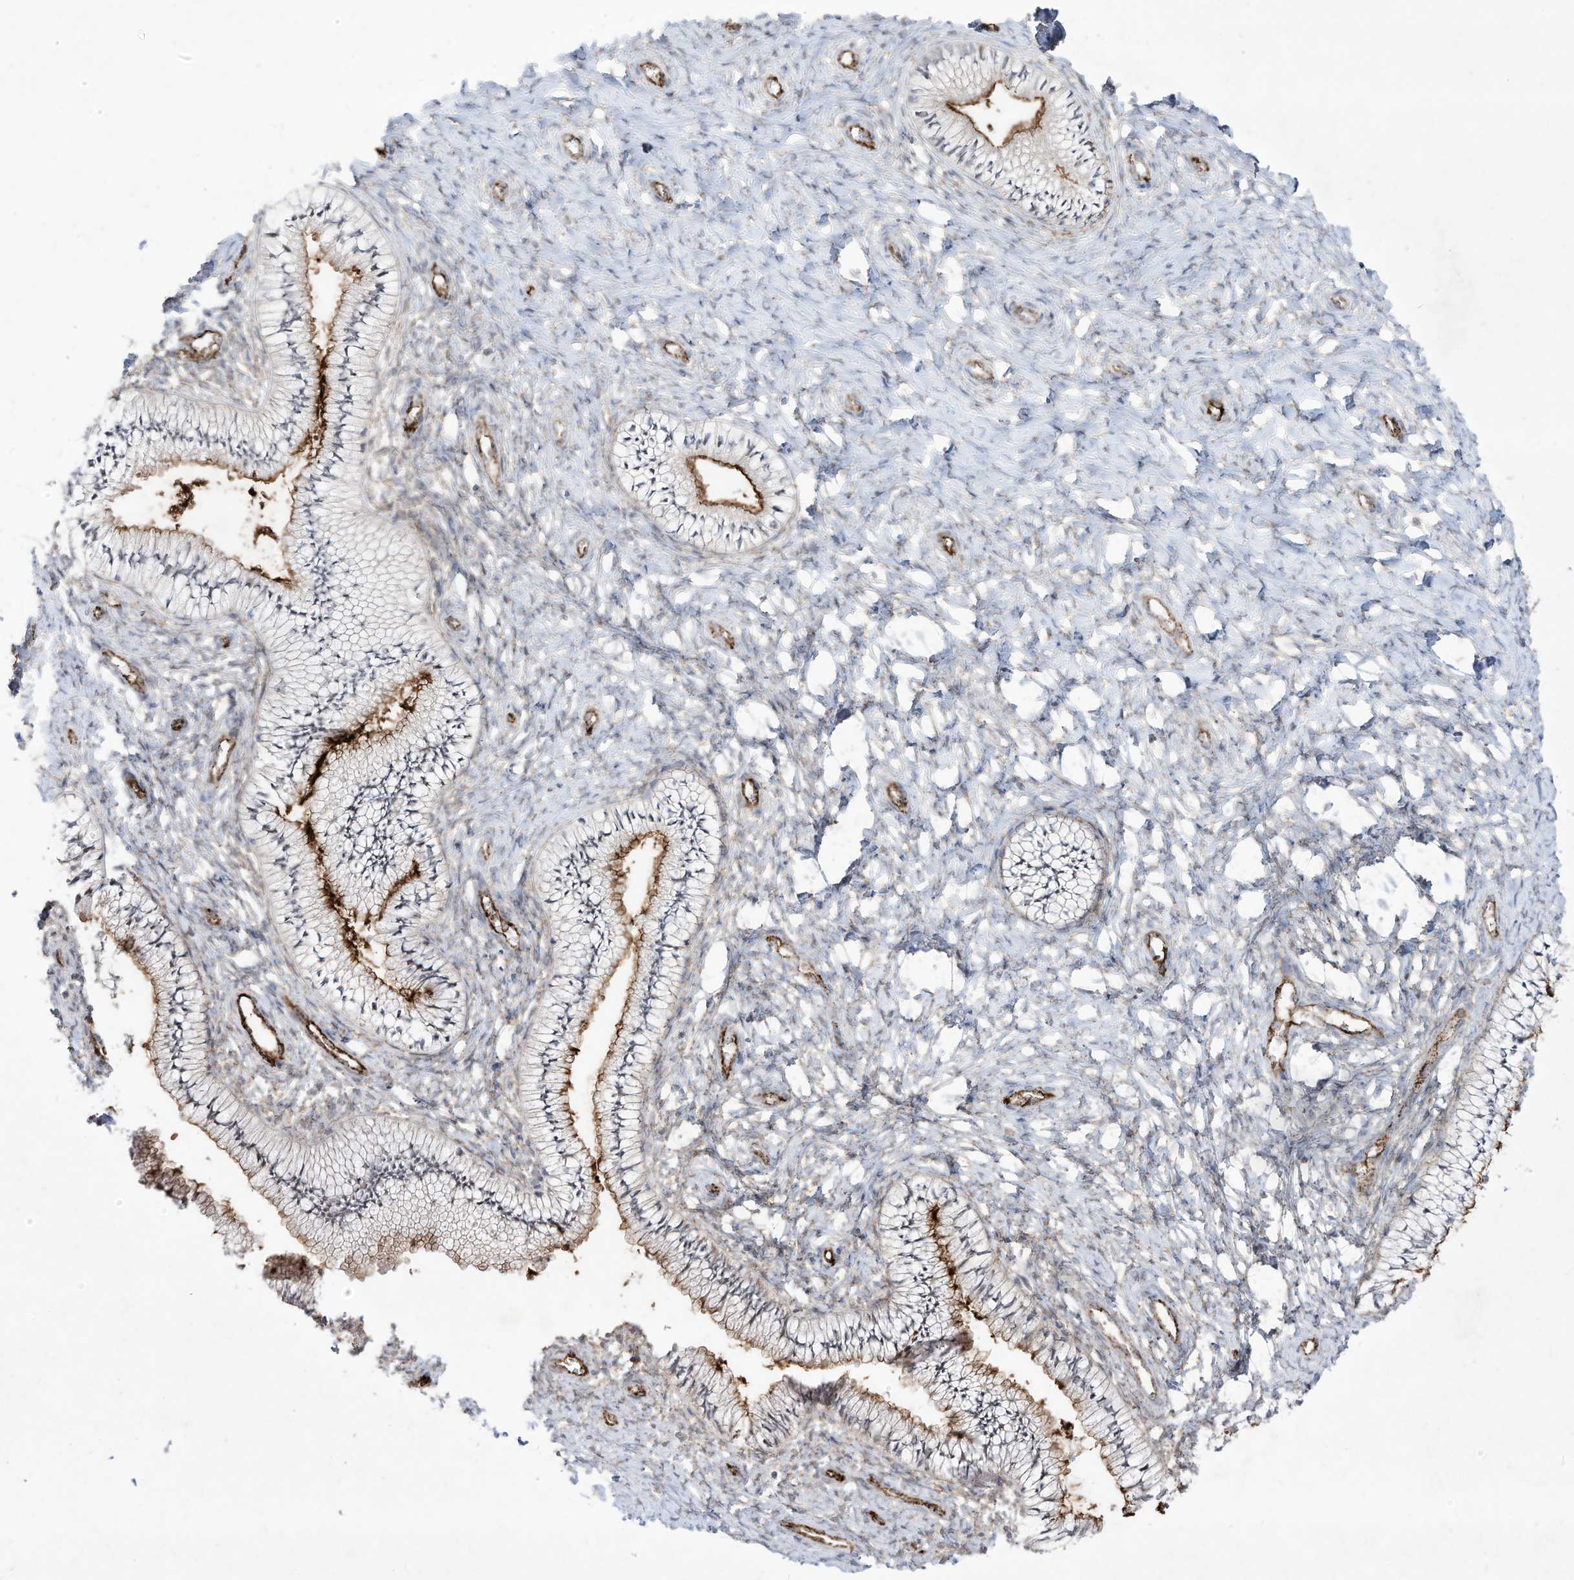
{"staining": {"intensity": "moderate", "quantity": "25%-75%", "location": "cytoplasmic/membranous"}, "tissue": "cervix", "cell_type": "Glandular cells", "image_type": "normal", "snomed": [{"axis": "morphology", "description": "Normal tissue, NOS"}, {"axis": "topography", "description": "Cervix"}], "caption": "Cervix stained with DAB (3,3'-diaminobenzidine) IHC demonstrates medium levels of moderate cytoplasmic/membranous staining in approximately 25%-75% of glandular cells.", "gene": "ZGRF1", "patient": {"sex": "female", "age": 36}}